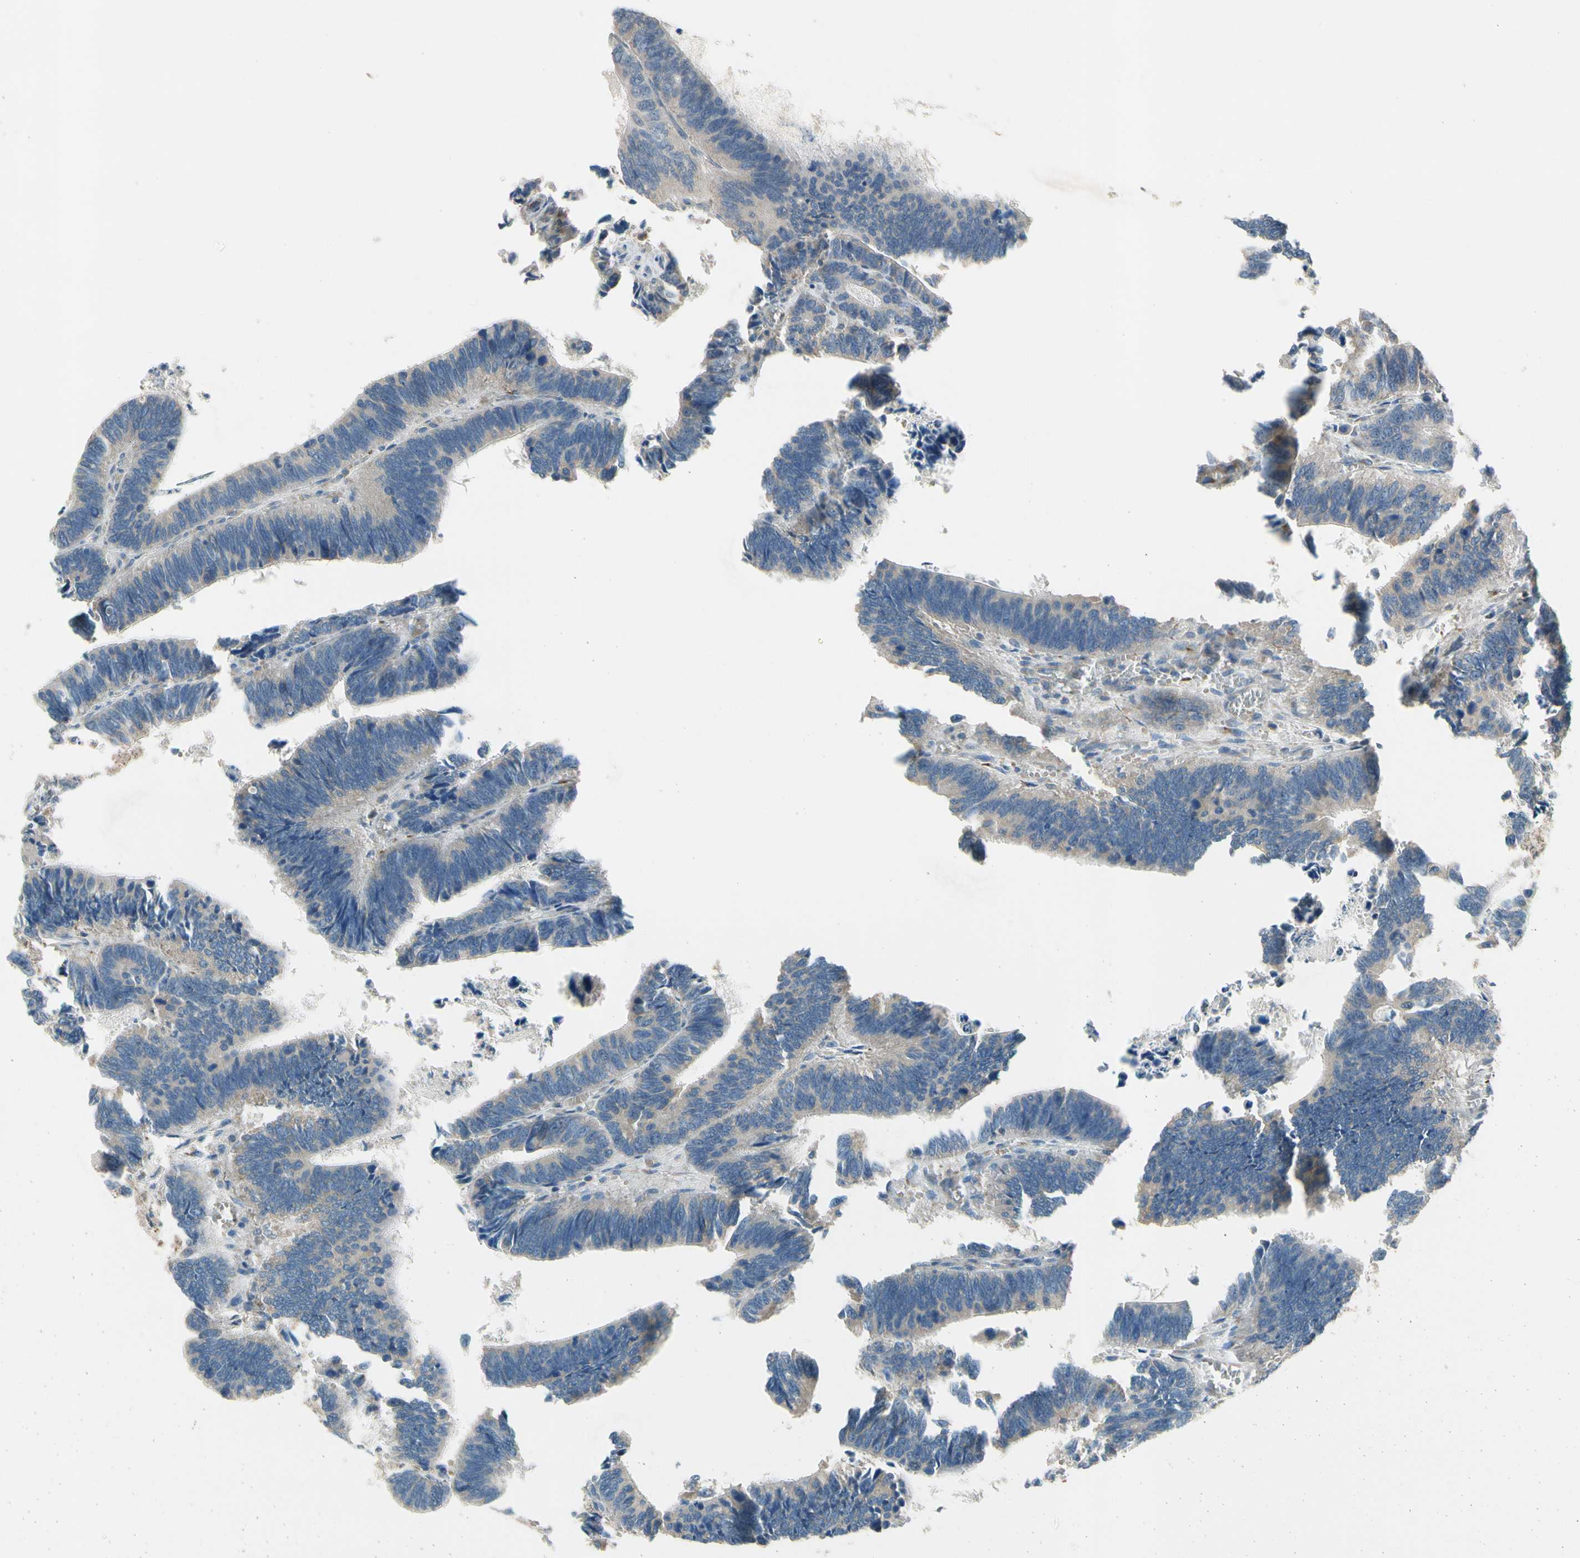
{"staining": {"intensity": "weak", "quantity": "<25%", "location": "cytoplasmic/membranous"}, "tissue": "colorectal cancer", "cell_type": "Tumor cells", "image_type": "cancer", "snomed": [{"axis": "morphology", "description": "Adenocarcinoma, NOS"}, {"axis": "topography", "description": "Colon"}], "caption": "The IHC histopathology image has no significant staining in tumor cells of colorectal cancer (adenocarcinoma) tissue.", "gene": "MST1R", "patient": {"sex": "male", "age": 72}}